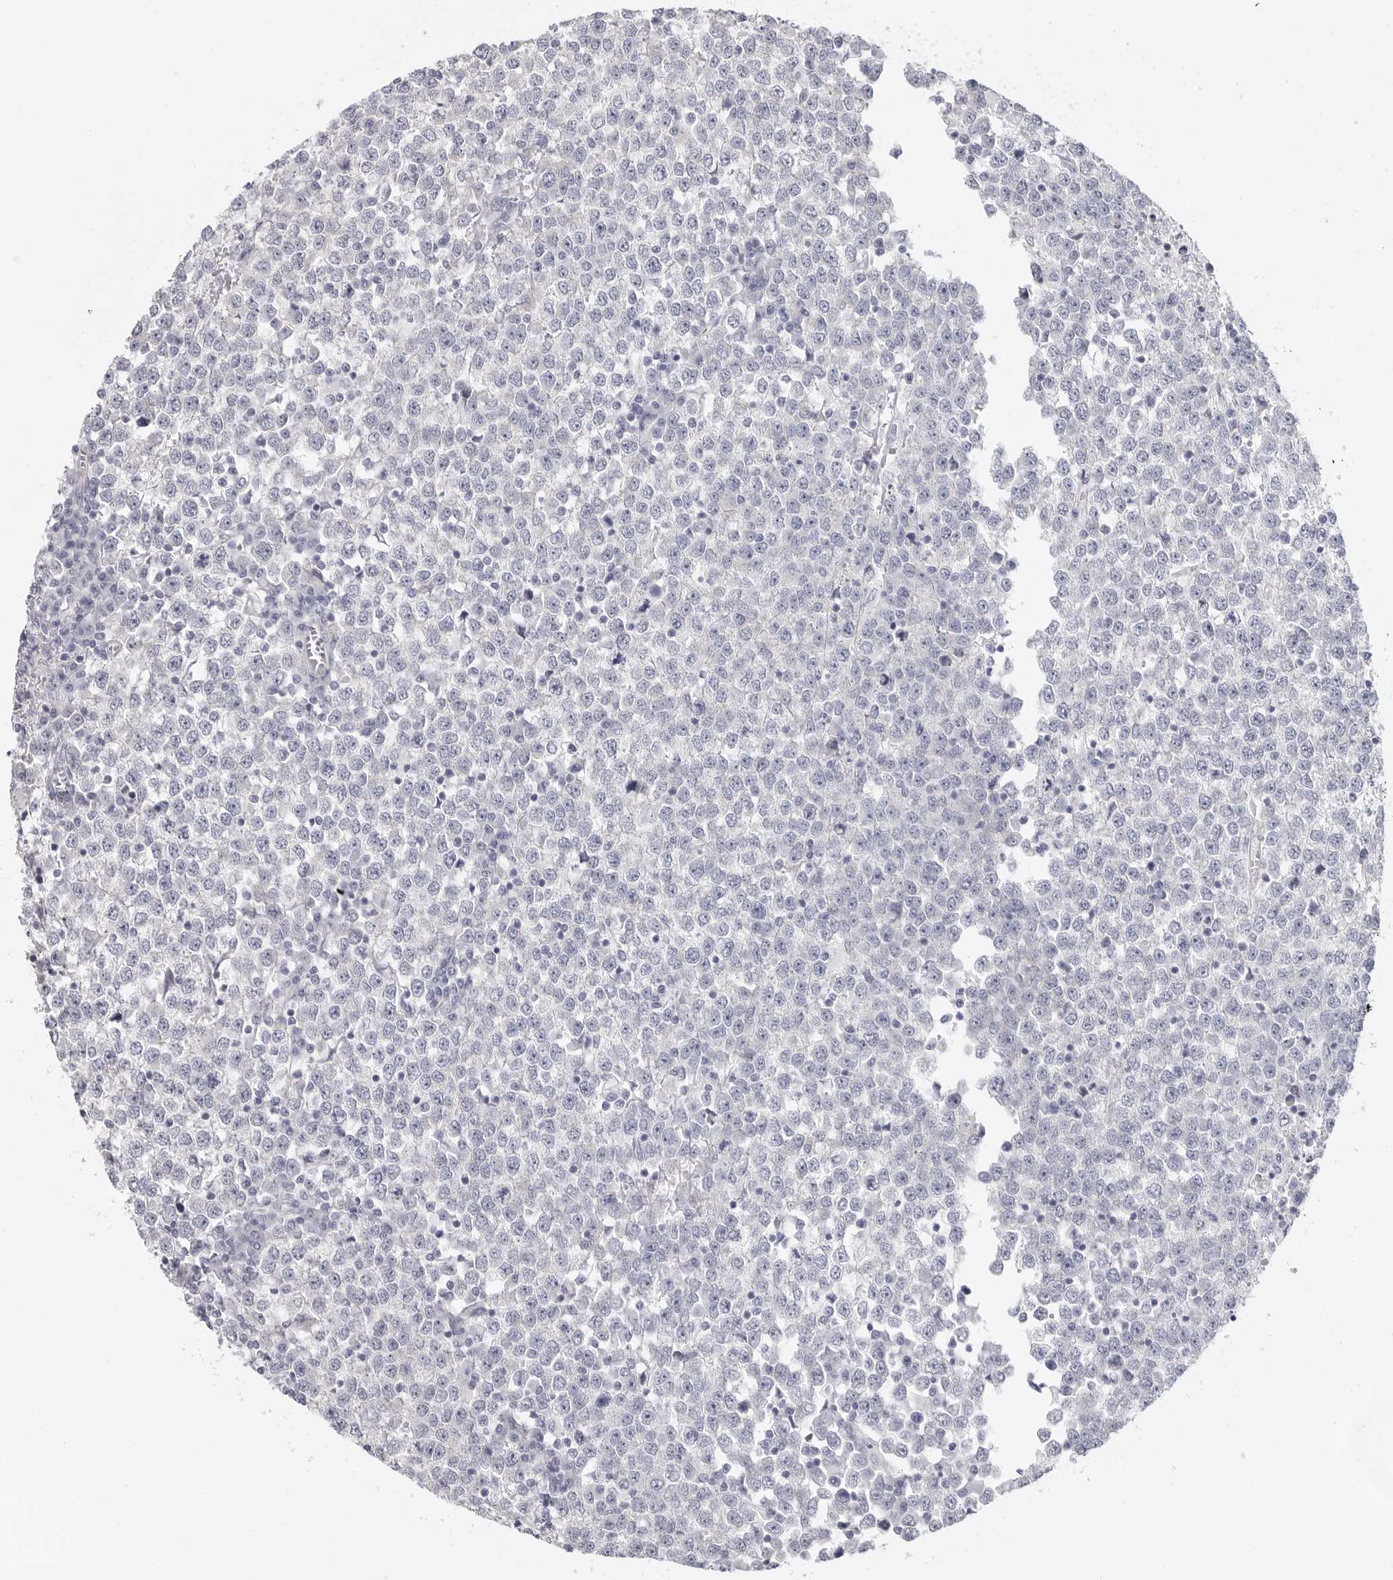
{"staining": {"intensity": "negative", "quantity": "none", "location": "none"}, "tissue": "testis cancer", "cell_type": "Tumor cells", "image_type": "cancer", "snomed": [{"axis": "morphology", "description": "Seminoma, NOS"}, {"axis": "topography", "description": "Testis"}], "caption": "Tumor cells show no significant staining in testis cancer (seminoma).", "gene": "ELP3", "patient": {"sex": "male", "age": 65}}